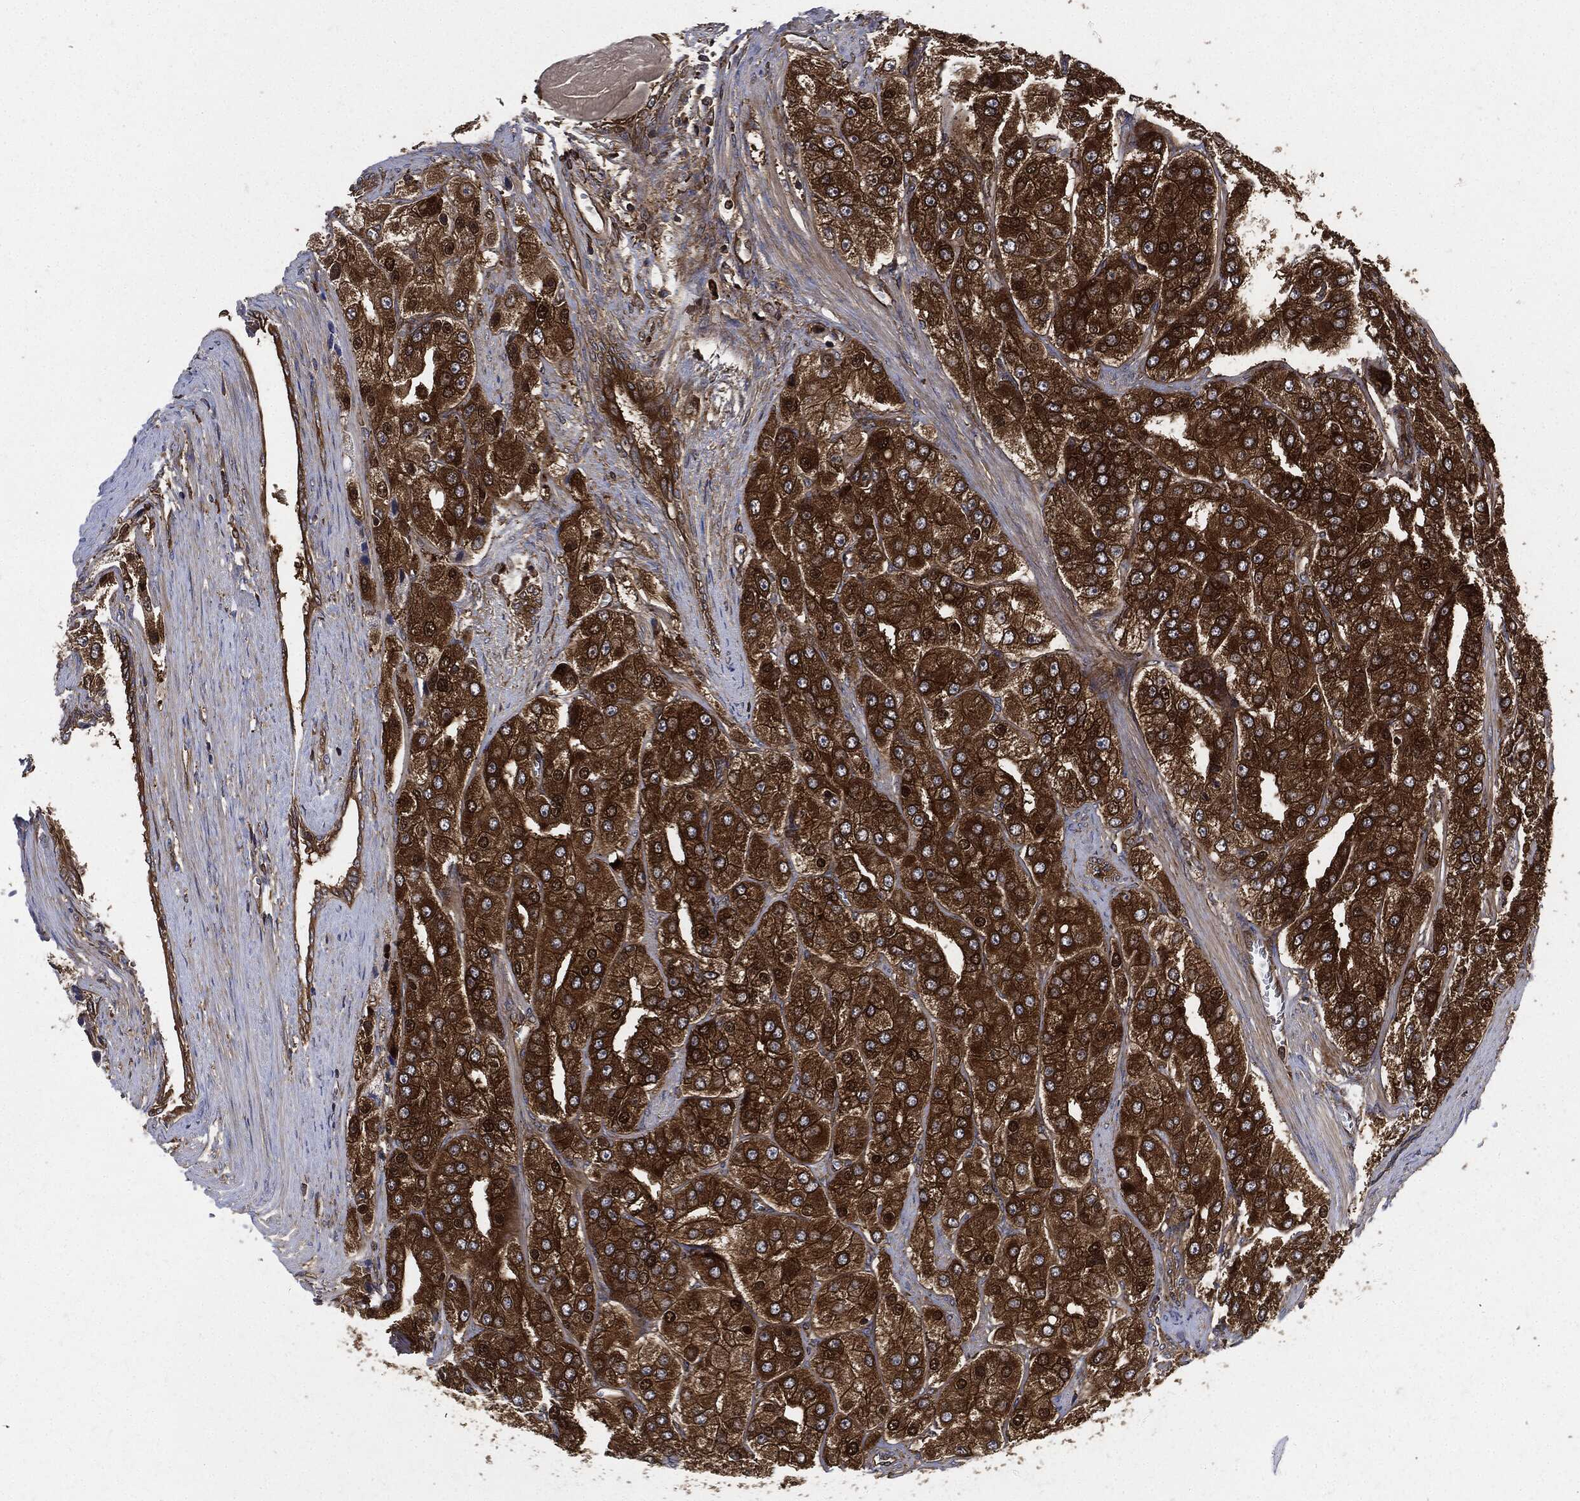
{"staining": {"intensity": "strong", "quantity": ">75%", "location": "cytoplasmic/membranous"}, "tissue": "prostate cancer", "cell_type": "Tumor cells", "image_type": "cancer", "snomed": [{"axis": "morphology", "description": "Adenocarcinoma, Low grade"}, {"axis": "topography", "description": "Prostate"}], "caption": "Low-grade adenocarcinoma (prostate) tissue exhibits strong cytoplasmic/membranous expression in approximately >75% of tumor cells", "gene": "XPNPEP1", "patient": {"sex": "male", "age": 69}}